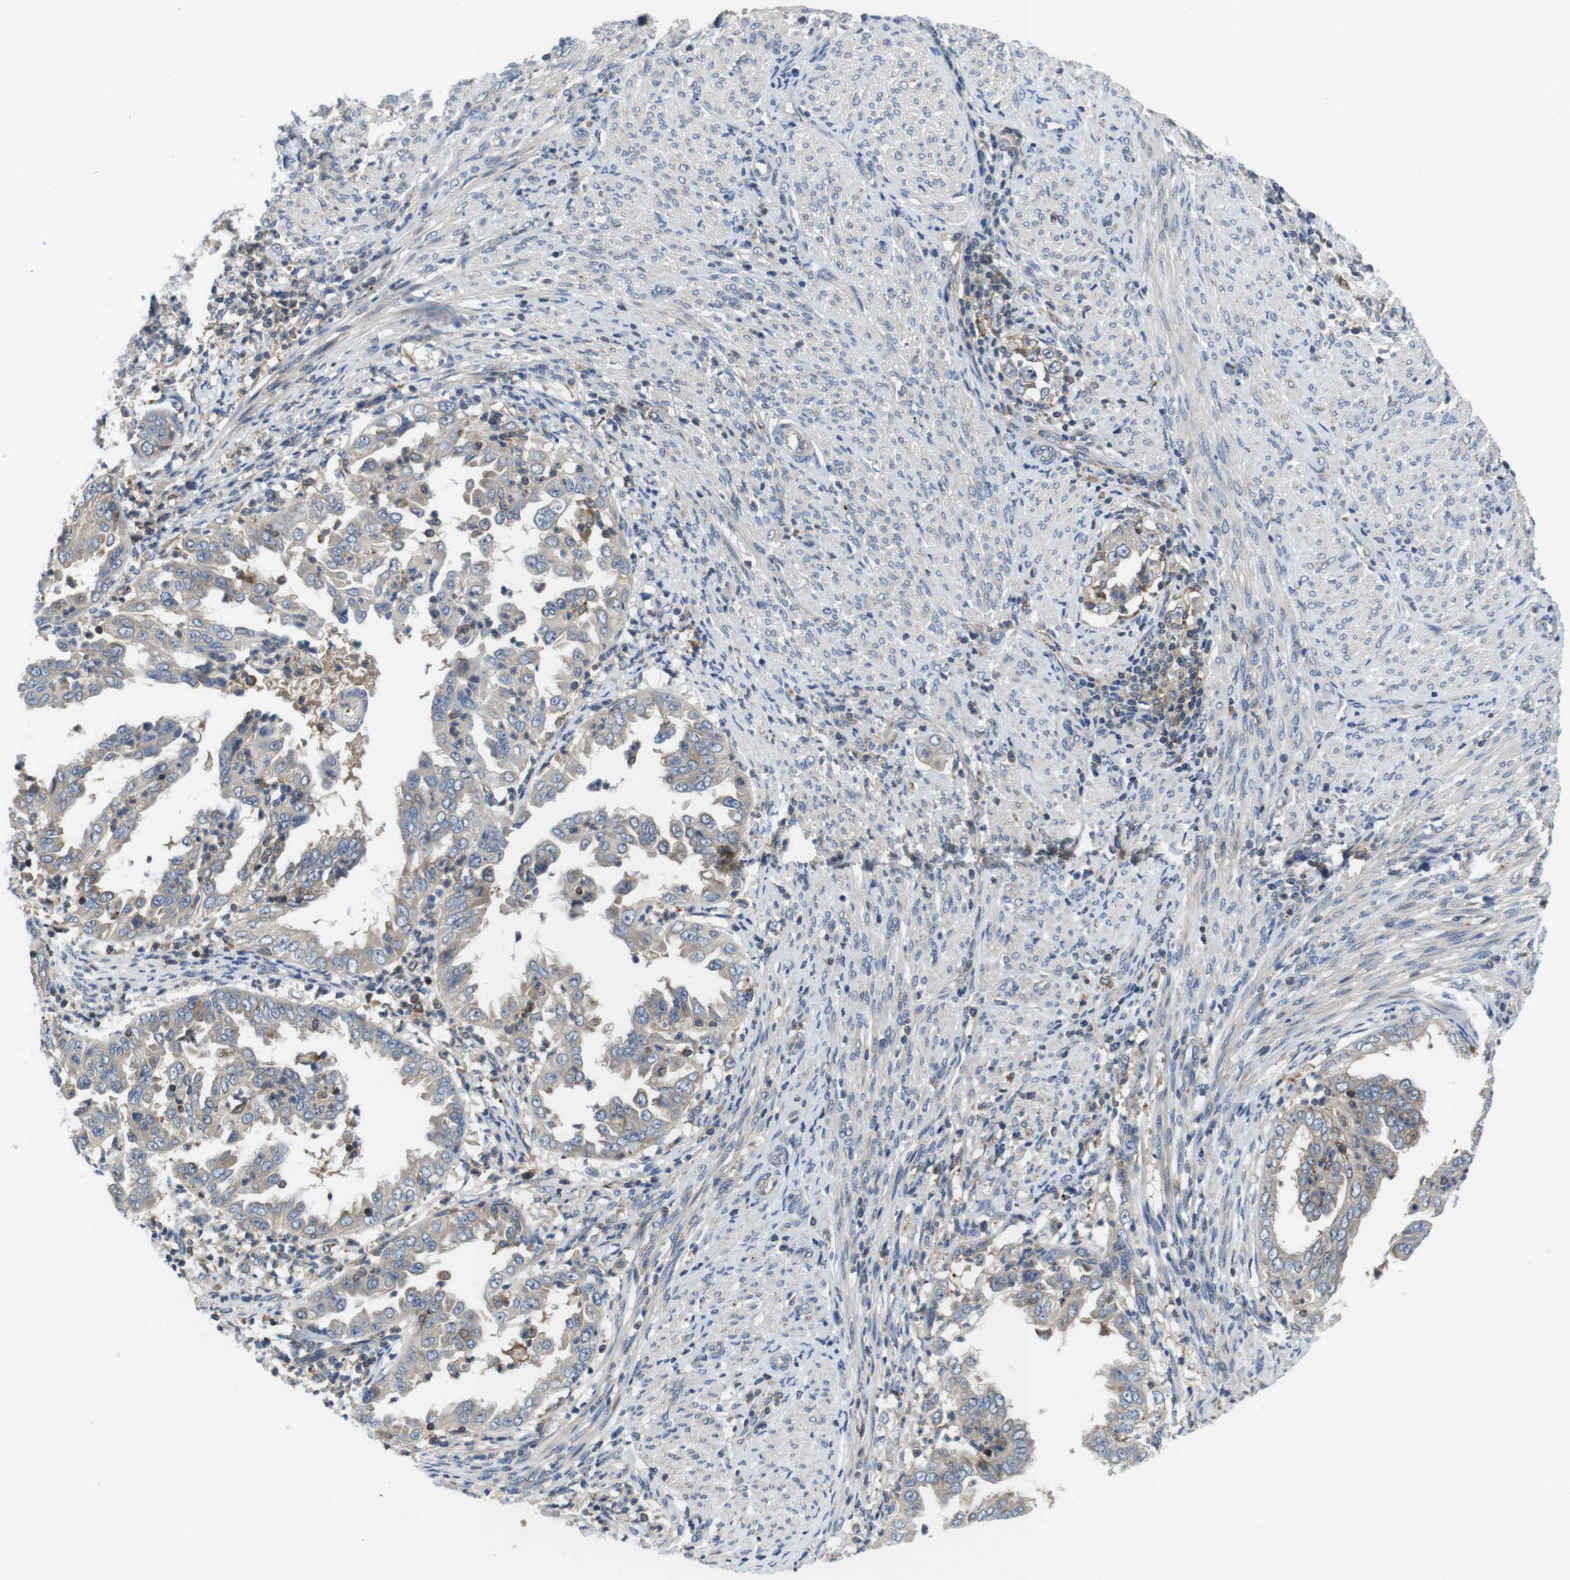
{"staining": {"intensity": "weak", "quantity": ">75%", "location": "cytoplasmic/membranous"}, "tissue": "endometrial cancer", "cell_type": "Tumor cells", "image_type": "cancer", "snomed": [{"axis": "morphology", "description": "Adenocarcinoma, NOS"}, {"axis": "topography", "description": "Endometrium"}], "caption": "IHC of human endometrial cancer exhibits low levels of weak cytoplasmic/membranous positivity in about >75% of tumor cells. The staining is performed using DAB brown chromogen to label protein expression. The nuclei are counter-stained blue using hematoxylin.", "gene": "HERPUD2", "patient": {"sex": "female", "age": 85}}